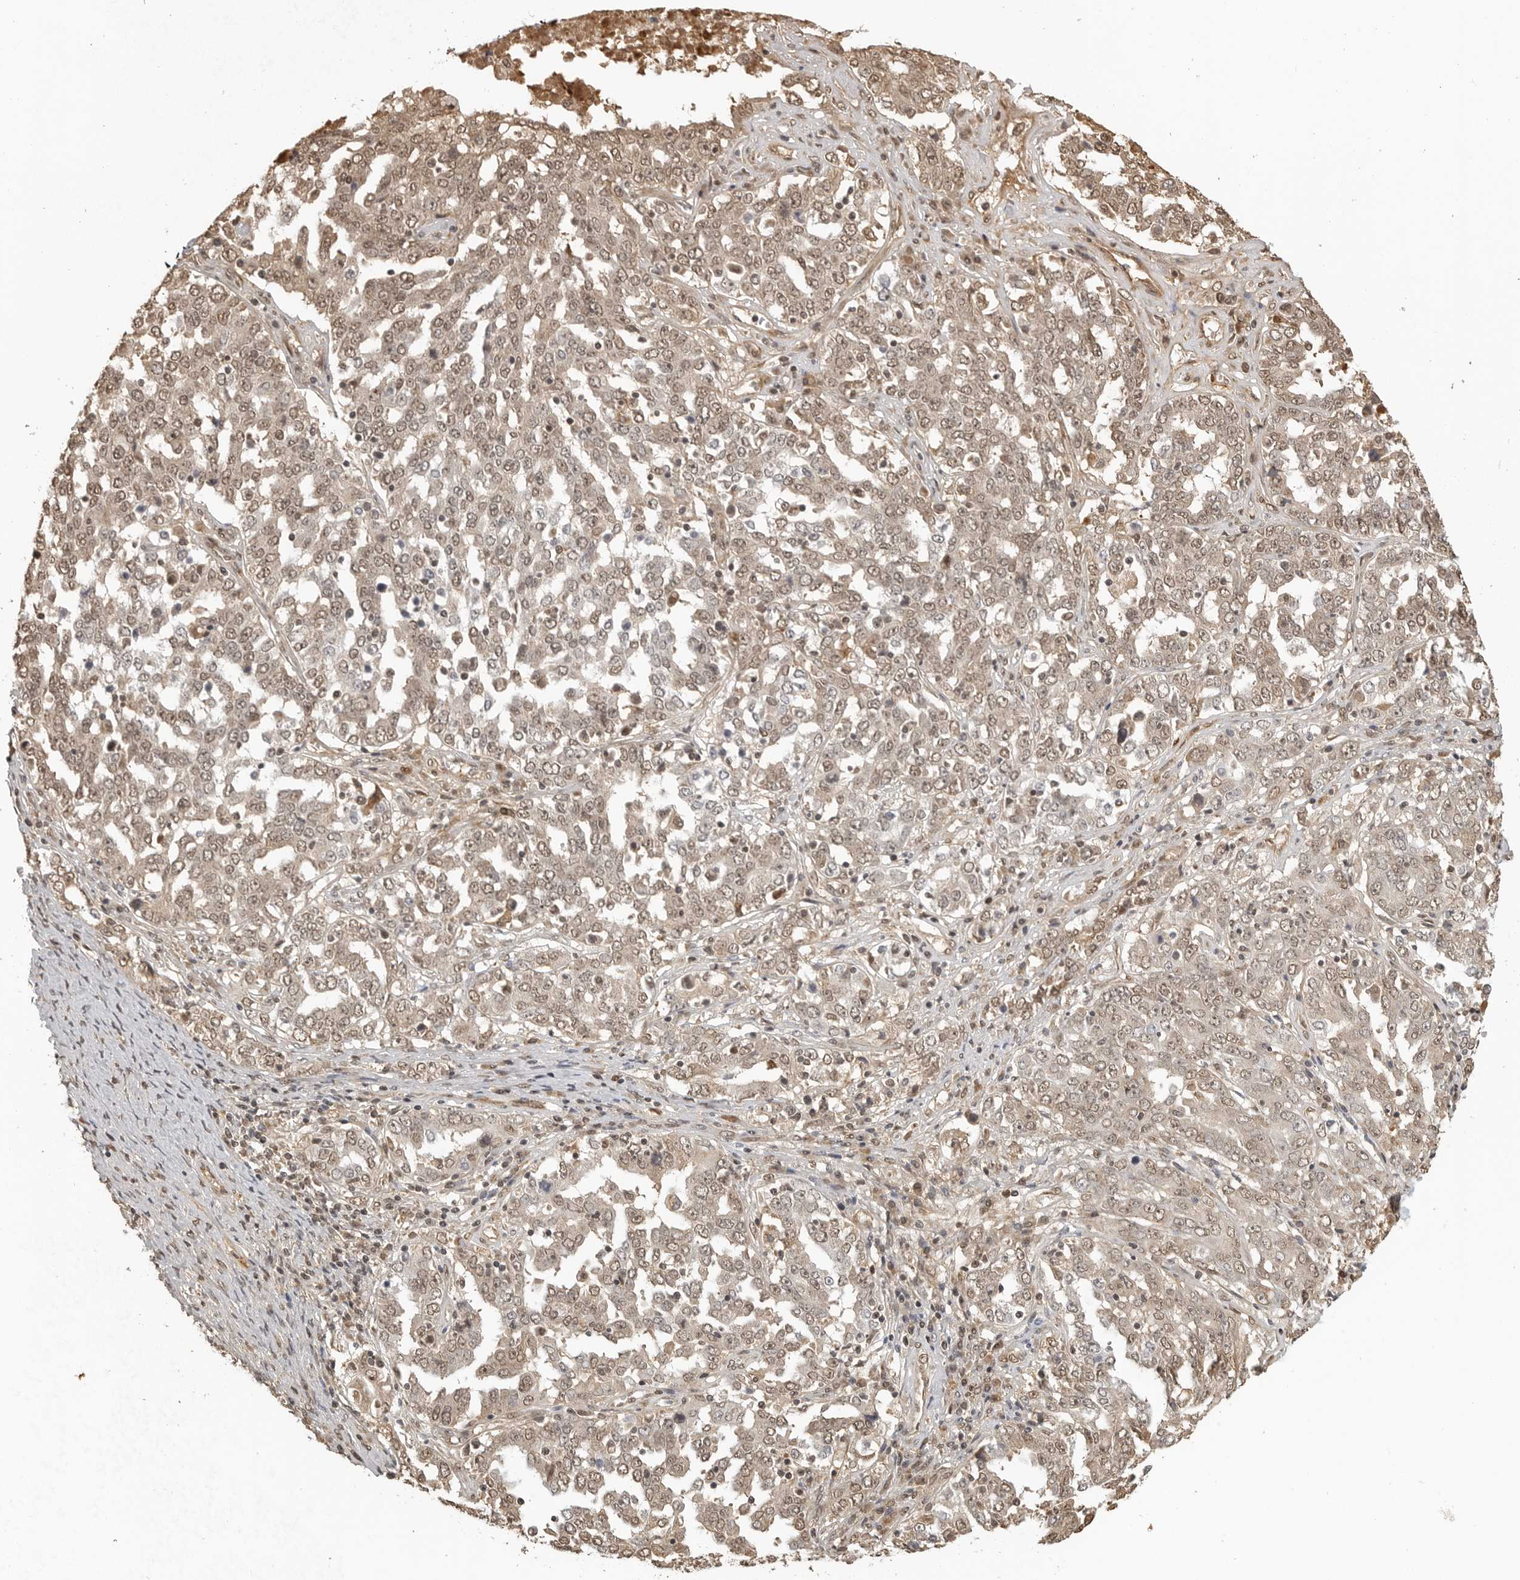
{"staining": {"intensity": "weak", "quantity": ">75%", "location": "nuclear"}, "tissue": "ovarian cancer", "cell_type": "Tumor cells", "image_type": "cancer", "snomed": [{"axis": "morphology", "description": "Carcinoma, endometroid"}, {"axis": "topography", "description": "Ovary"}], "caption": "Immunohistochemical staining of ovarian cancer (endometroid carcinoma) shows low levels of weak nuclear protein staining in approximately >75% of tumor cells.", "gene": "CLOCK", "patient": {"sex": "female", "age": 62}}